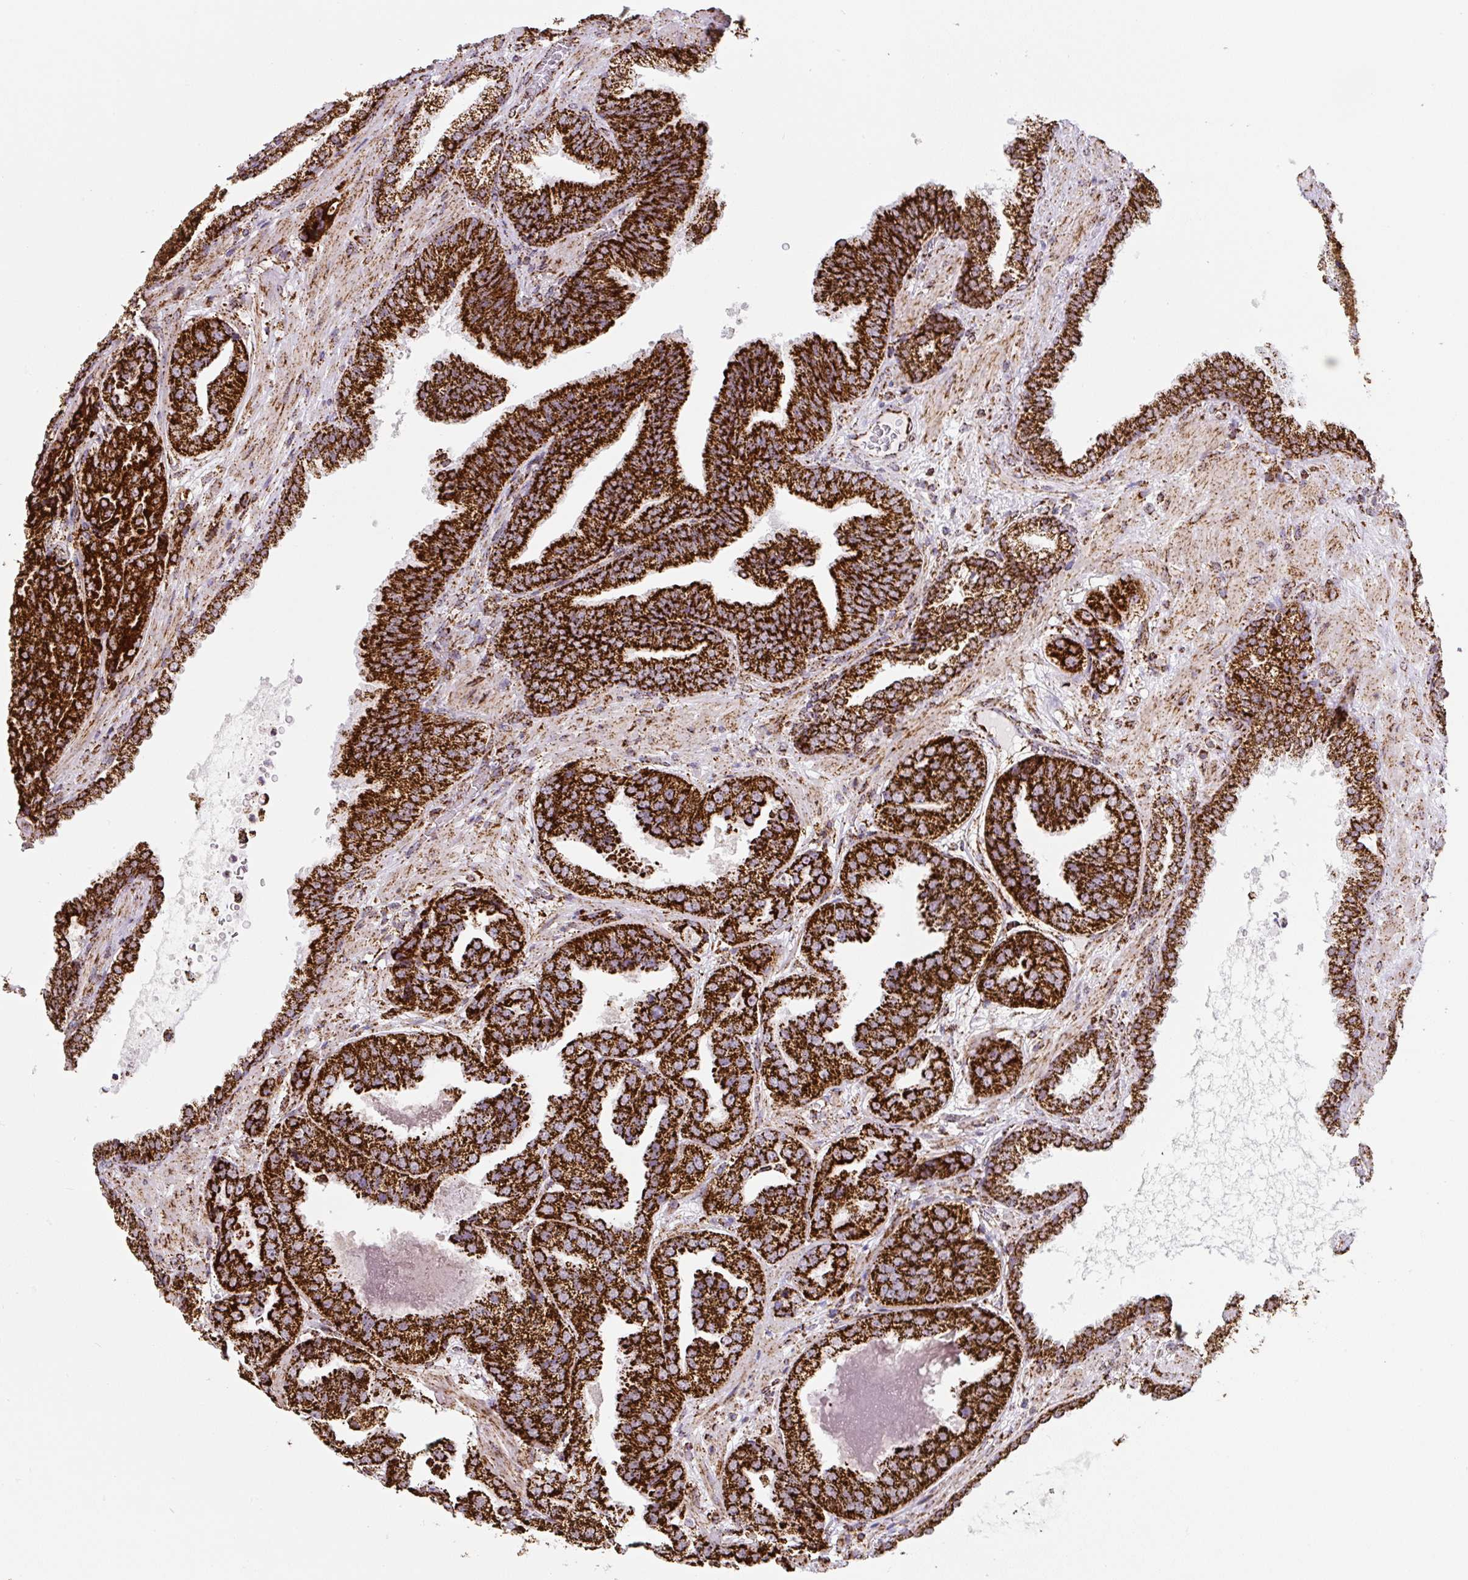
{"staining": {"intensity": "strong", "quantity": ">75%", "location": "cytoplasmic/membranous"}, "tissue": "prostate cancer", "cell_type": "Tumor cells", "image_type": "cancer", "snomed": [{"axis": "morphology", "description": "Adenocarcinoma, High grade"}, {"axis": "topography", "description": "Prostate"}], "caption": "A high-resolution histopathology image shows immunohistochemistry staining of adenocarcinoma (high-grade) (prostate), which demonstrates strong cytoplasmic/membranous expression in approximately >75% of tumor cells.", "gene": "ATP5F1A", "patient": {"sex": "male", "age": 63}}